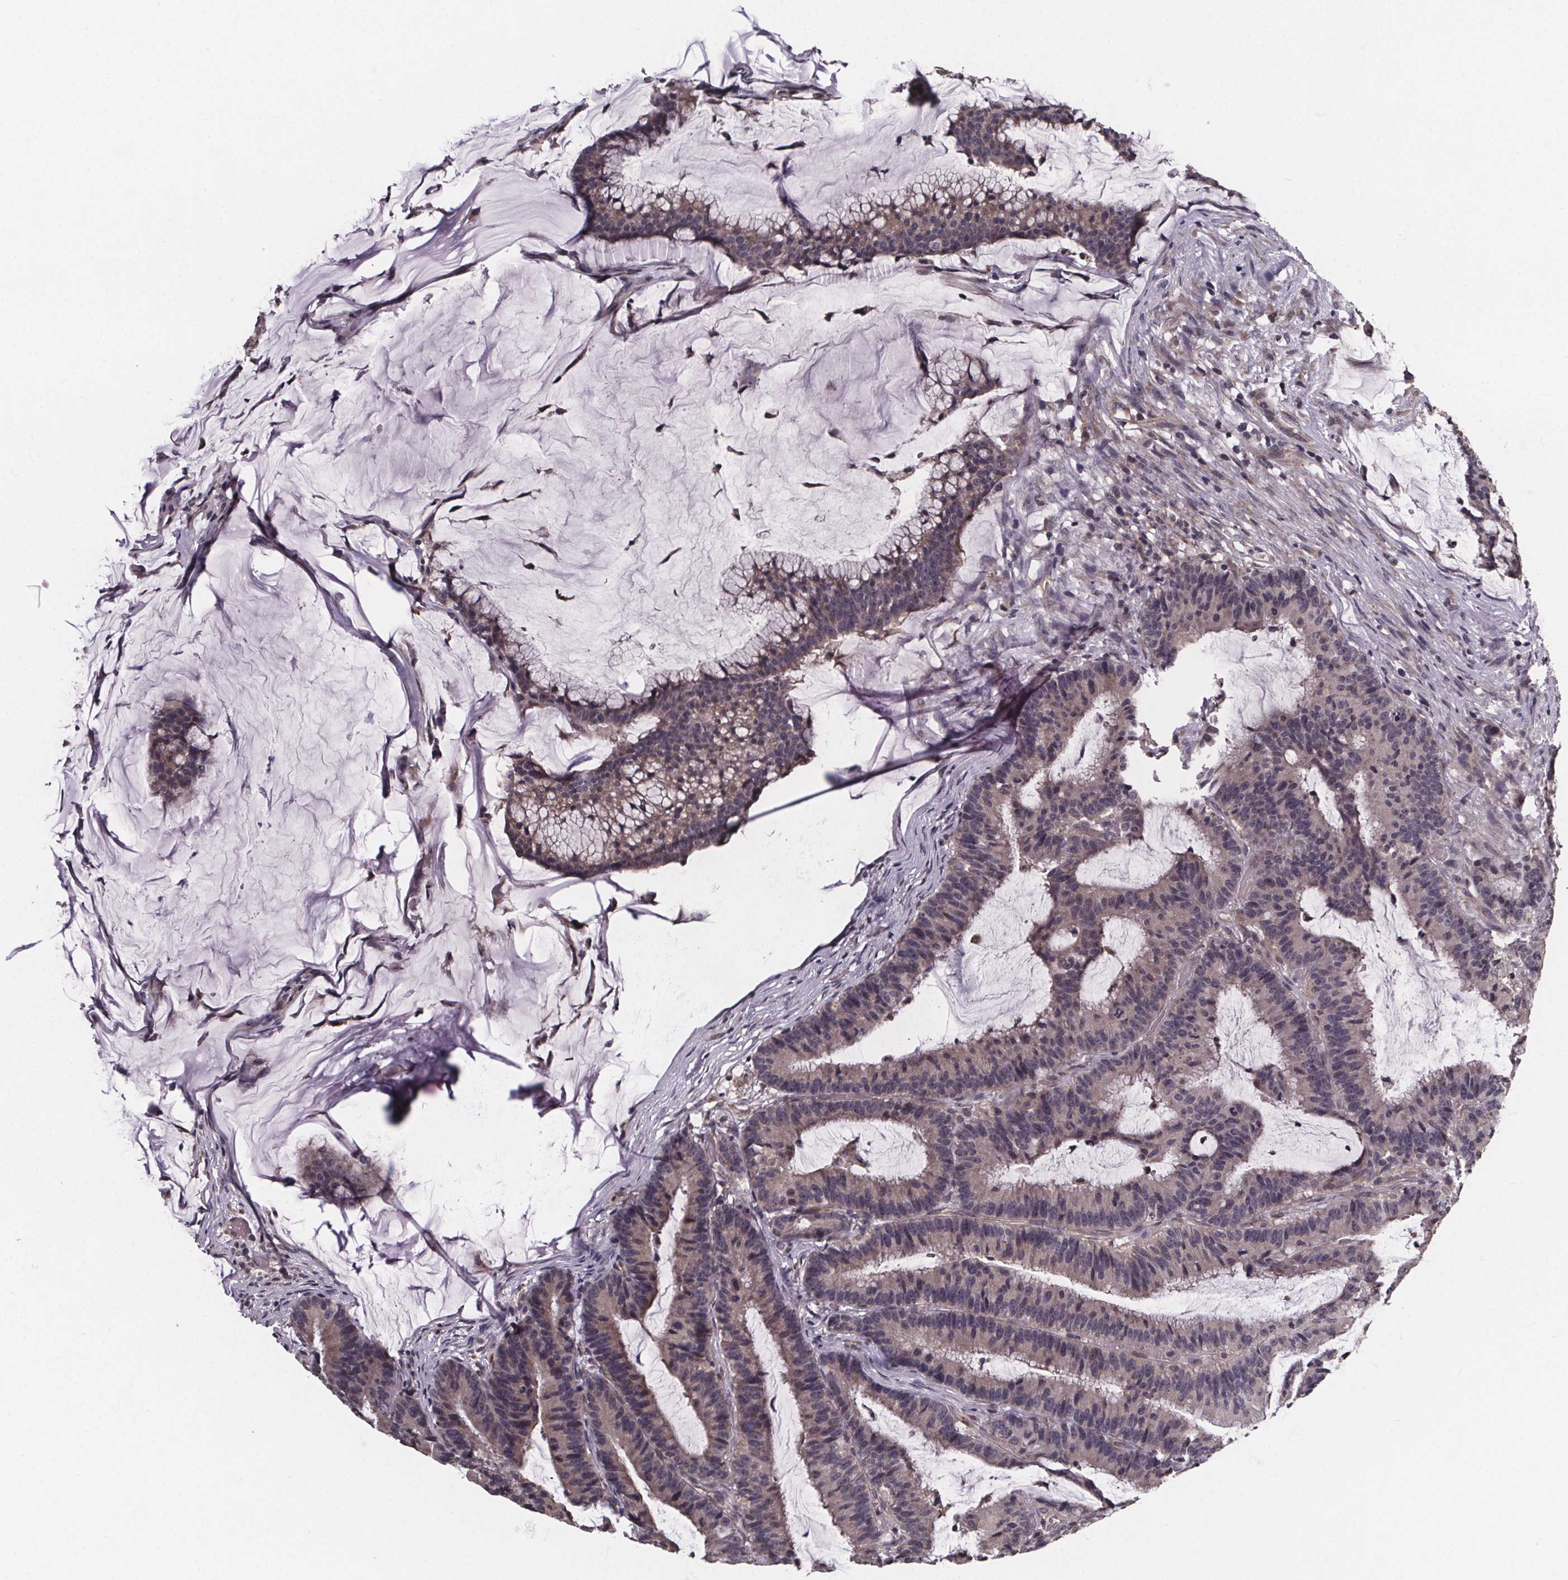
{"staining": {"intensity": "weak", "quantity": ">75%", "location": "cytoplasmic/membranous"}, "tissue": "colorectal cancer", "cell_type": "Tumor cells", "image_type": "cancer", "snomed": [{"axis": "morphology", "description": "Adenocarcinoma, NOS"}, {"axis": "topography", "description": "Colon"}], "caption": "Brown immunohistochemical staining in human colorectal cancer displays weak cytoplasmic/membranous expression in approximately >75% of tumor cells.", "gene": "SAT1", "patient": {"sex": "female", "age": 78}}